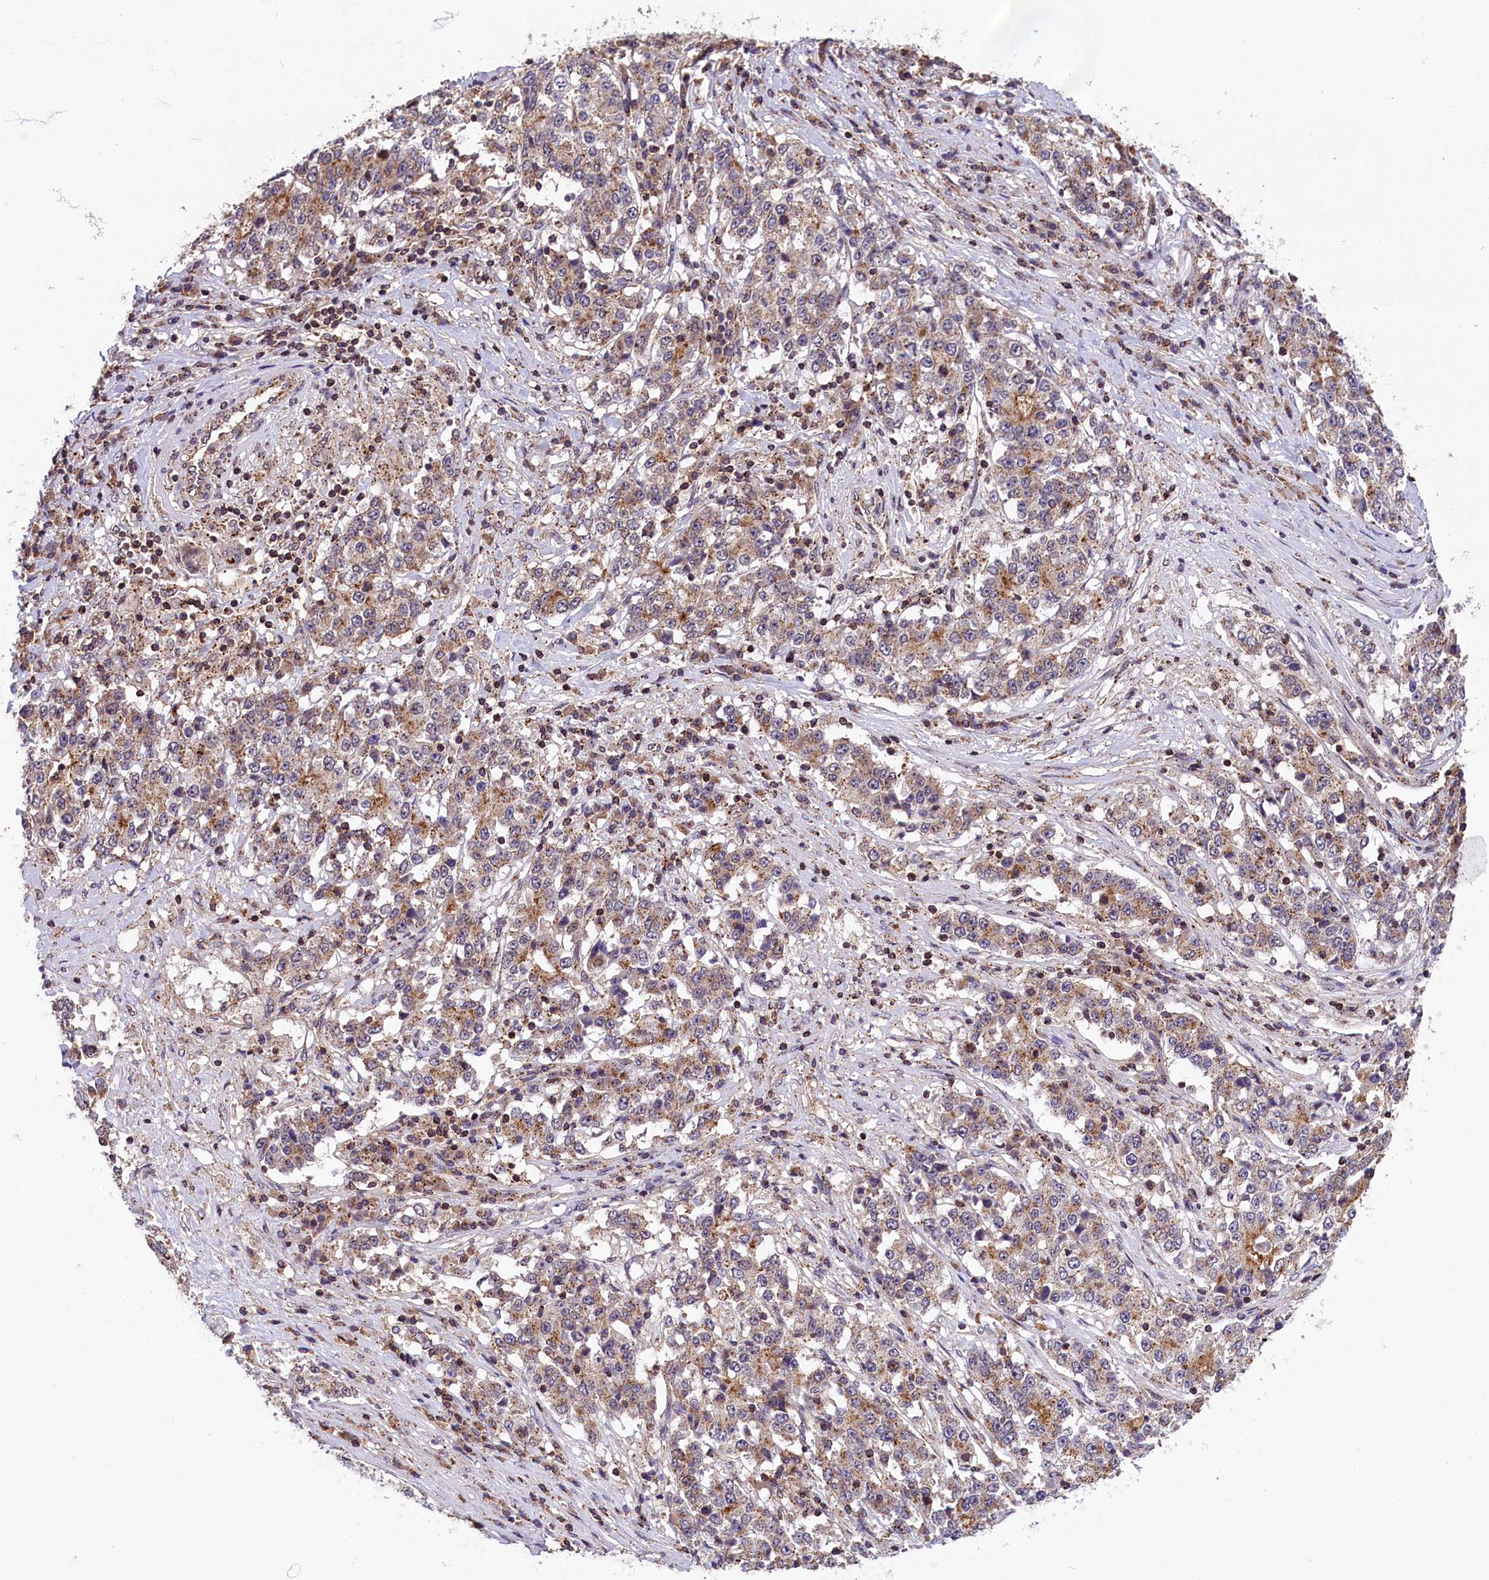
{"staining": {"intensity": "moderate", "quantity": "25%-75%", "location": "cytoplasmic/membranous"}, "tissue": "stomach cancer", "cell_type": "Tumor cells", "image_type": "cancer", "snomed": [{"axis": "morphology", "description": "Adenocarcinoma, NOS"}, {"axis": "topography", "description": "Stomach"}], "caption": "Human stomach cancer (adenocarcinoma) stained with a brown dye reveals moderate cytoplasmic/membranous positive expression in approximately 25%-75% of tumor cells.", "gene": "IST1", "patient": {"sex": "male", "age": 59}}